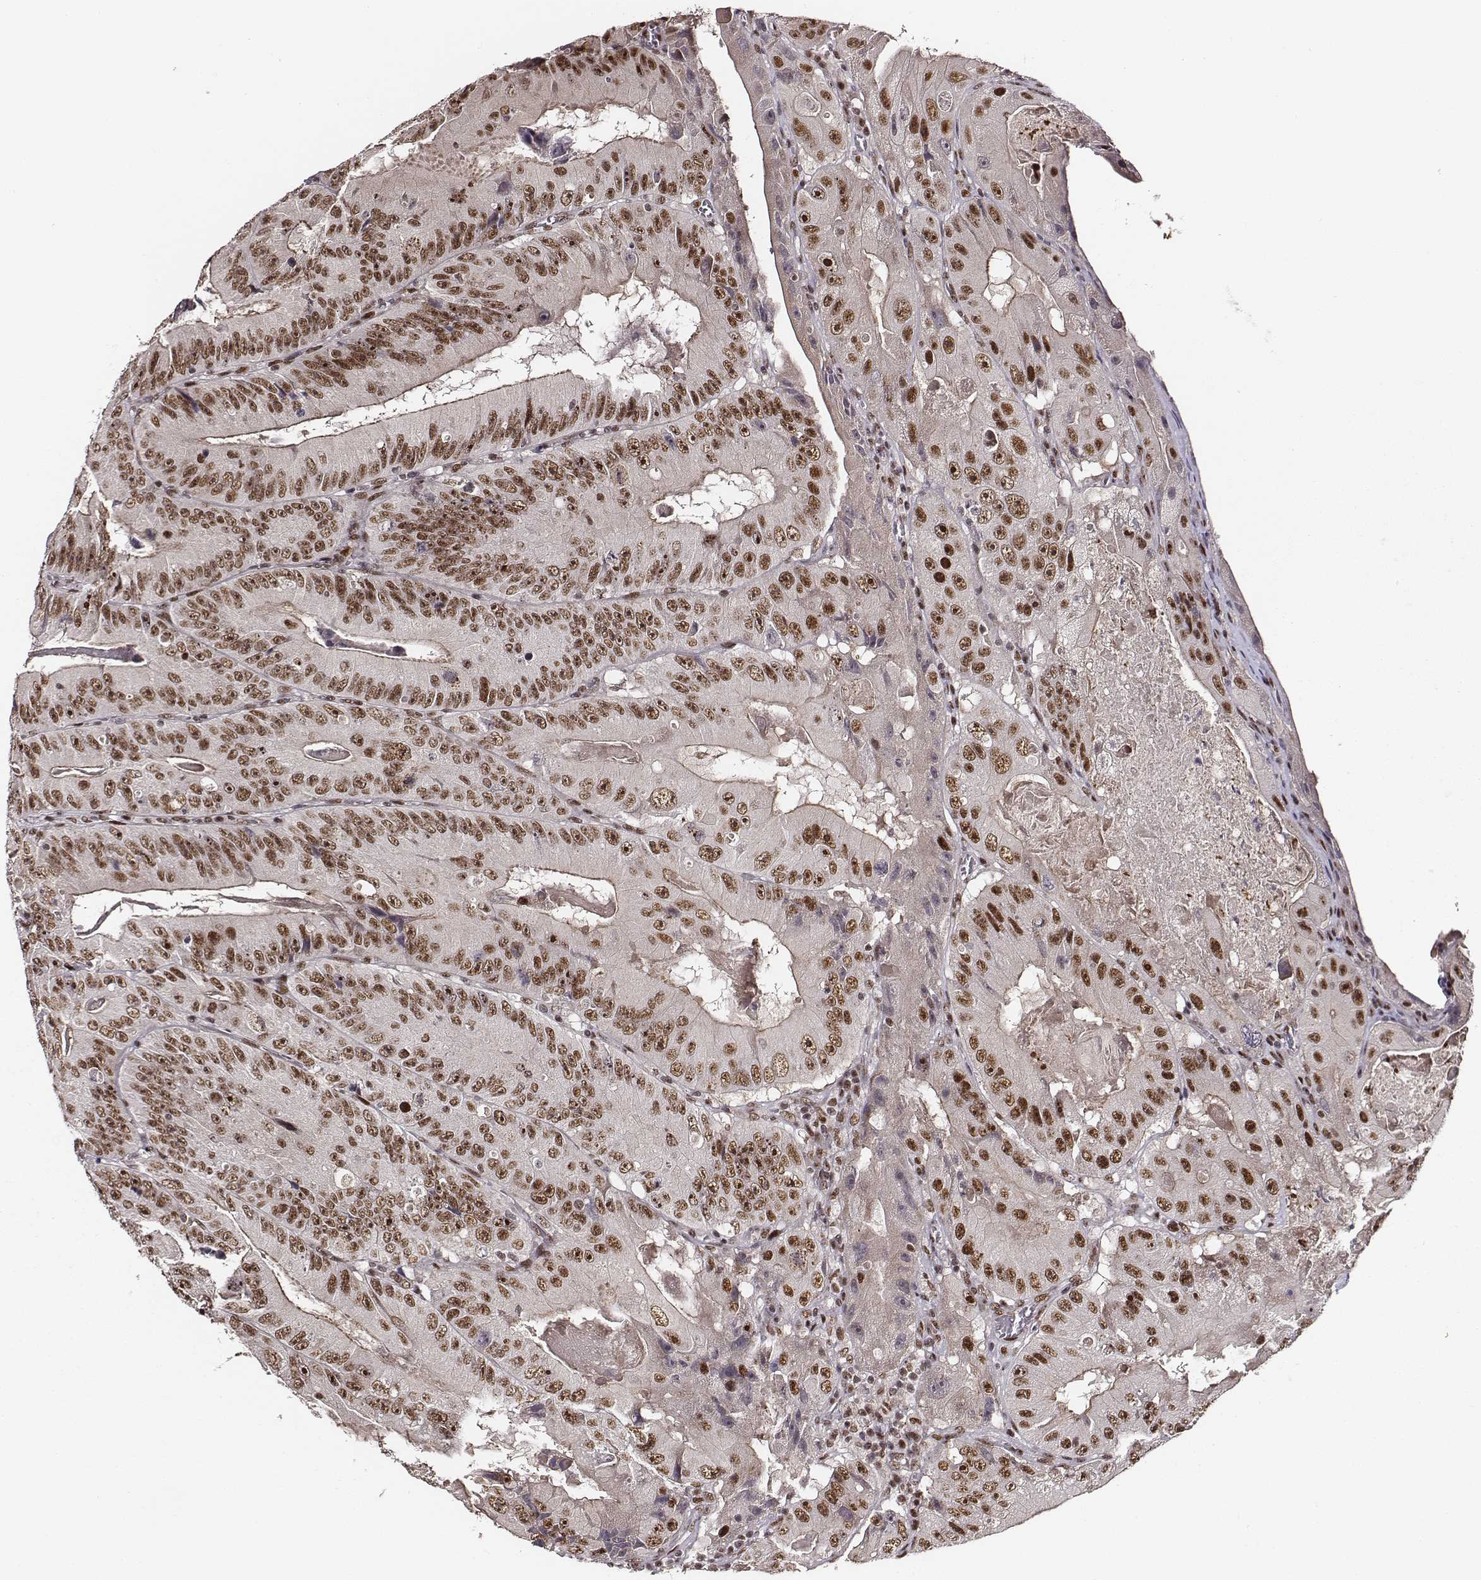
{"staining": {"intensity": "moderate", "quantity": ">75%", "location": "nuclear"}, "tissue": "colorectal cancer", "cell_type": "Tumor cells", "image_type": "cancer", "snomed": [{"axis": "morphology", "description": "Adenocarcinoma, NOS"}, {"axis": "topography", "description": "Colon"}], "caption": "Brown immunohistochemical staining in human colorectal adenocarcinoma displays moderate nuclear positivity in approximately >75% of tumor cells.", "gene": "PPARA", "patient": {"sex": "female", "age": 86}}